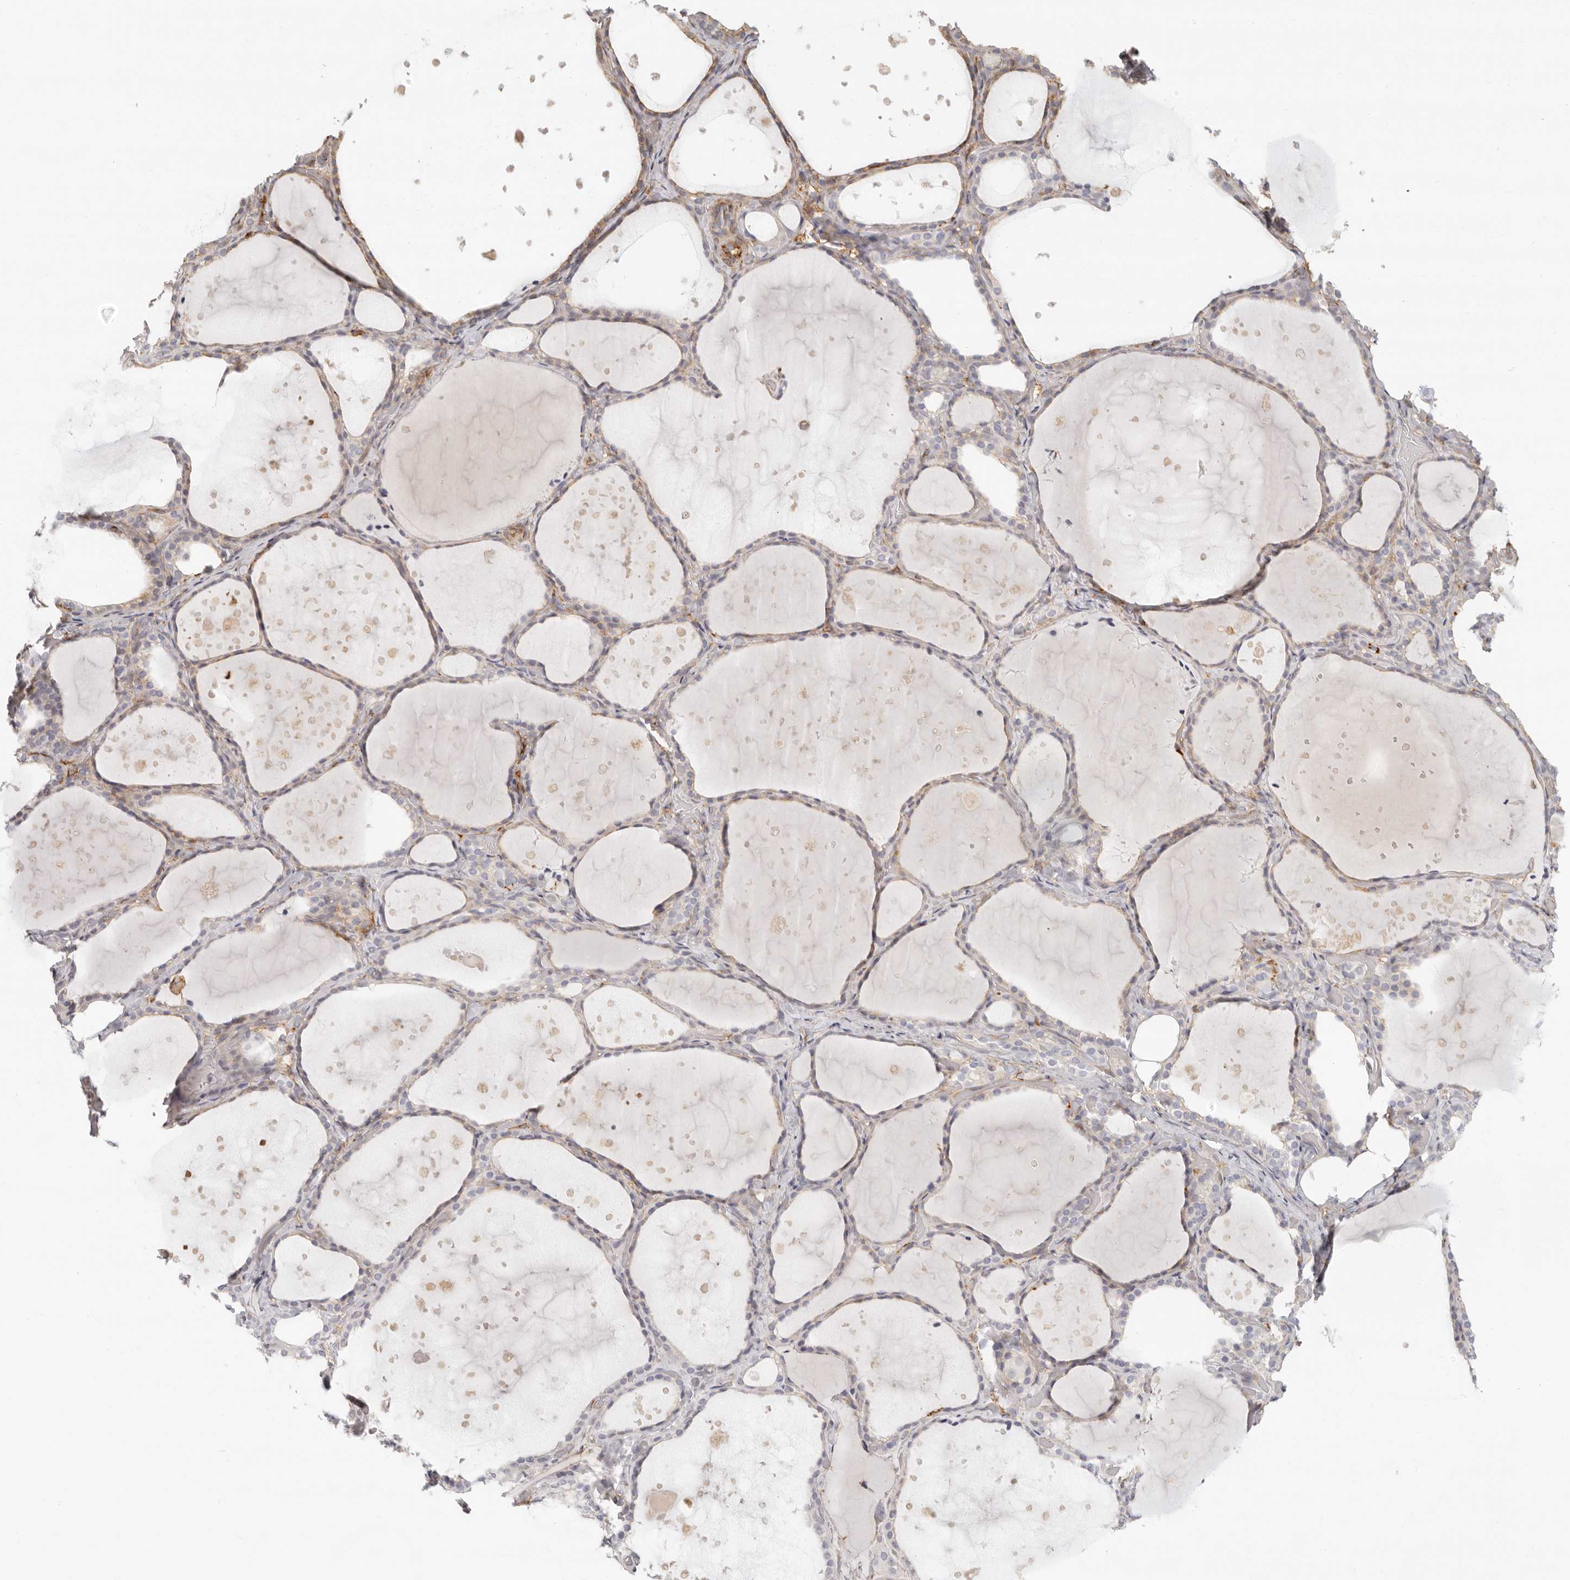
{"staining": {"intensity": "weak", "quantity": "<25%", "location": "cytoplasmic/membranous"}, "tissue": "thyroid gland", "cell_type": "Glandular cells", "image_type": "normal", "snomed": [{"axis": "morphology", "description": "Normal tissue, NOS"}, {"axis": "topography", "description": "Thyroid gland"}], "caption": "Immunohistochemical staining of normal human thyroid gland shows no significant staining in glandular cells. (Immunohistochemistry, brightfield microscopy, high magnification).", "gene": "NIBAN1", "patient": {"sex": "female", "age": 44}}